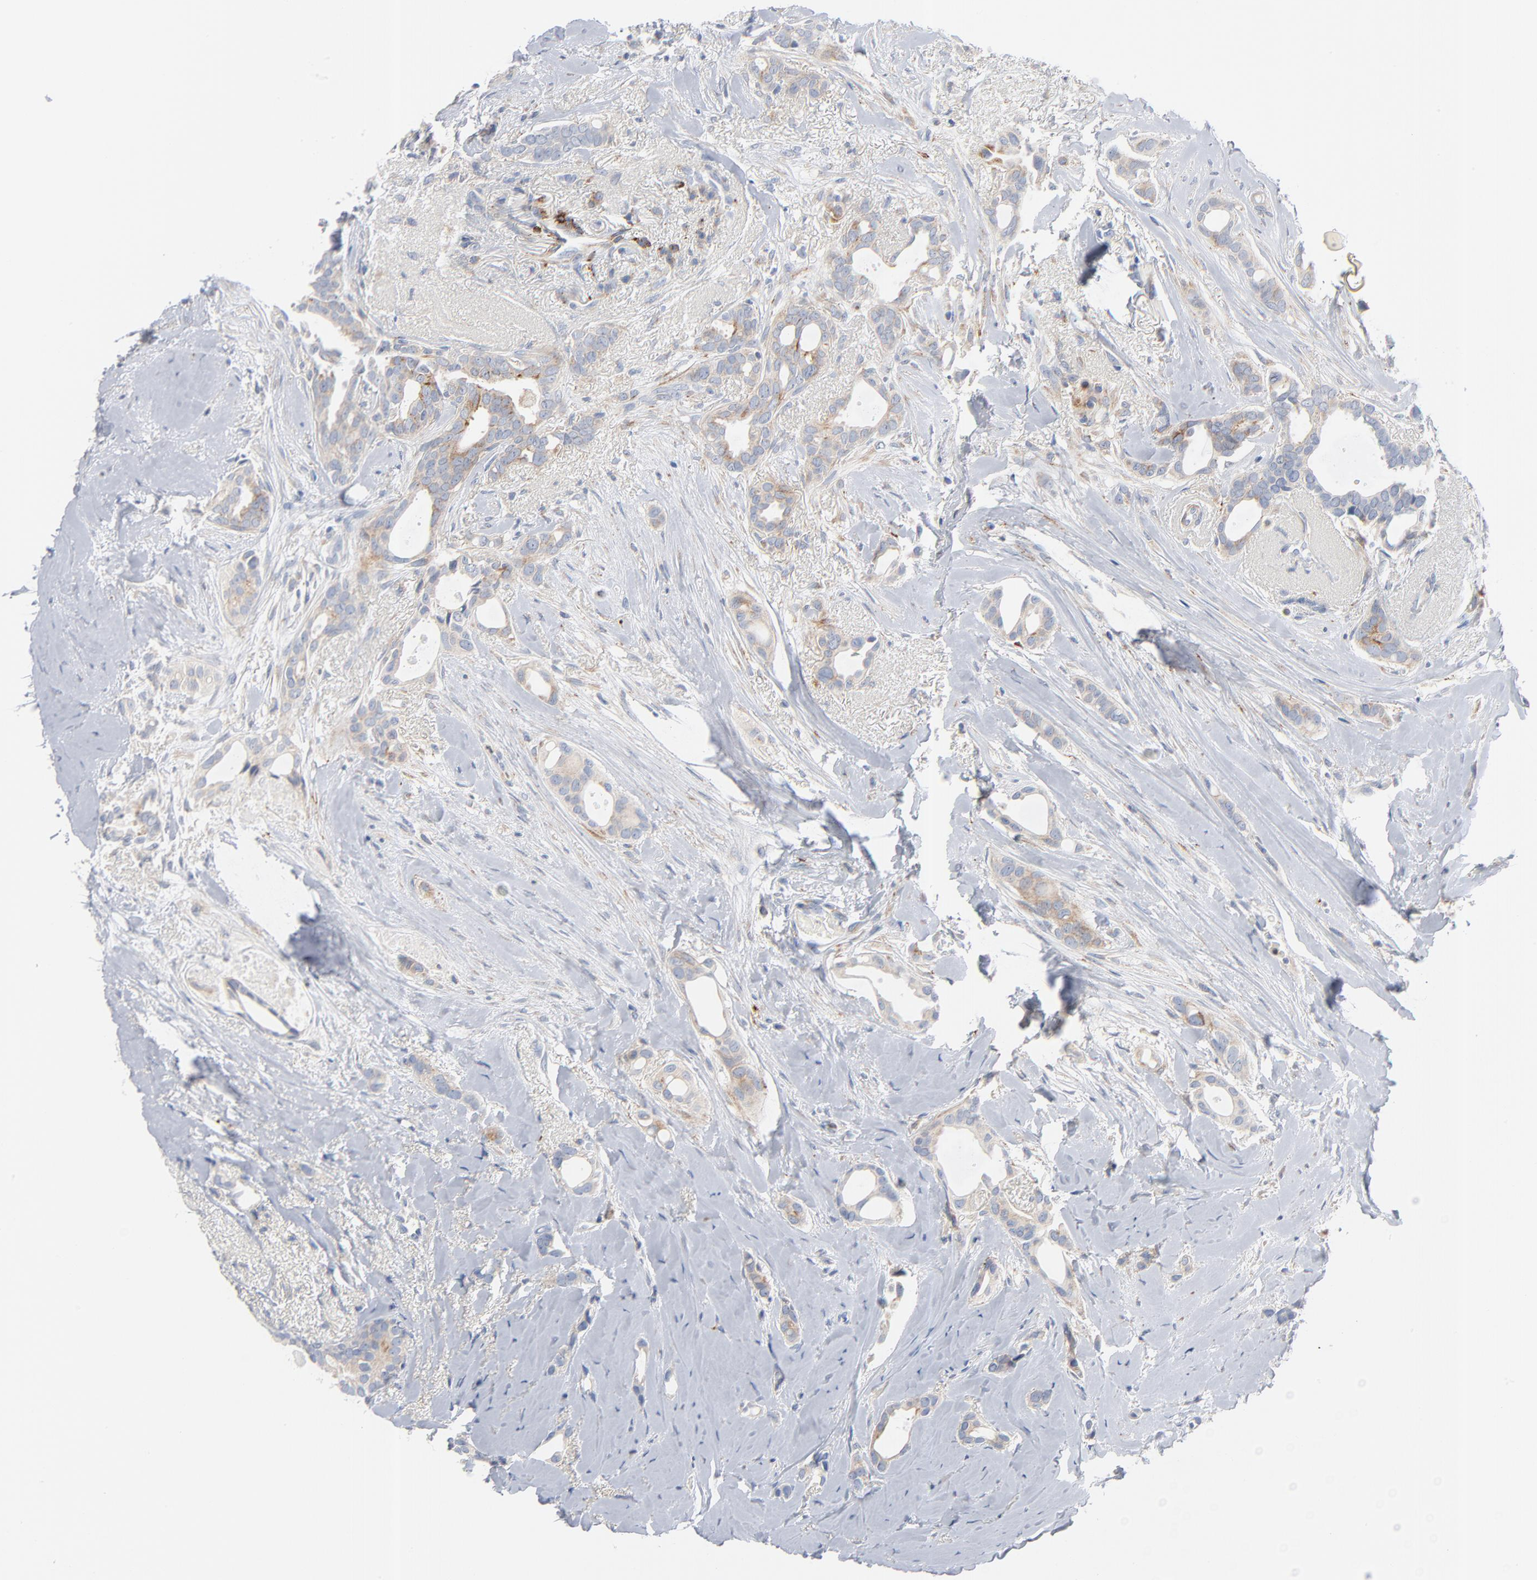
{"staining": {"intensity": "weak", "quantity": "25%-75%", "location": "cytoplasmic/membranous"}, "tissue": "breast cancer", "cell_type": "Tumor cells", "image_type": "cancer", "snomed": [{"axis": "morphology", "description": "Duct carcinoma"}, {"axis": "topography", "description": "Breast"}], "caption": "Breast cancer (intraductal carcinoma) stained for a protein (brown) demonstrates weak cytoplasmic/membranous positive expression in approximately 25%-75% of tumor cells.", "gene": "IFT43", "patient": {"sex": "female", "age": 54}}